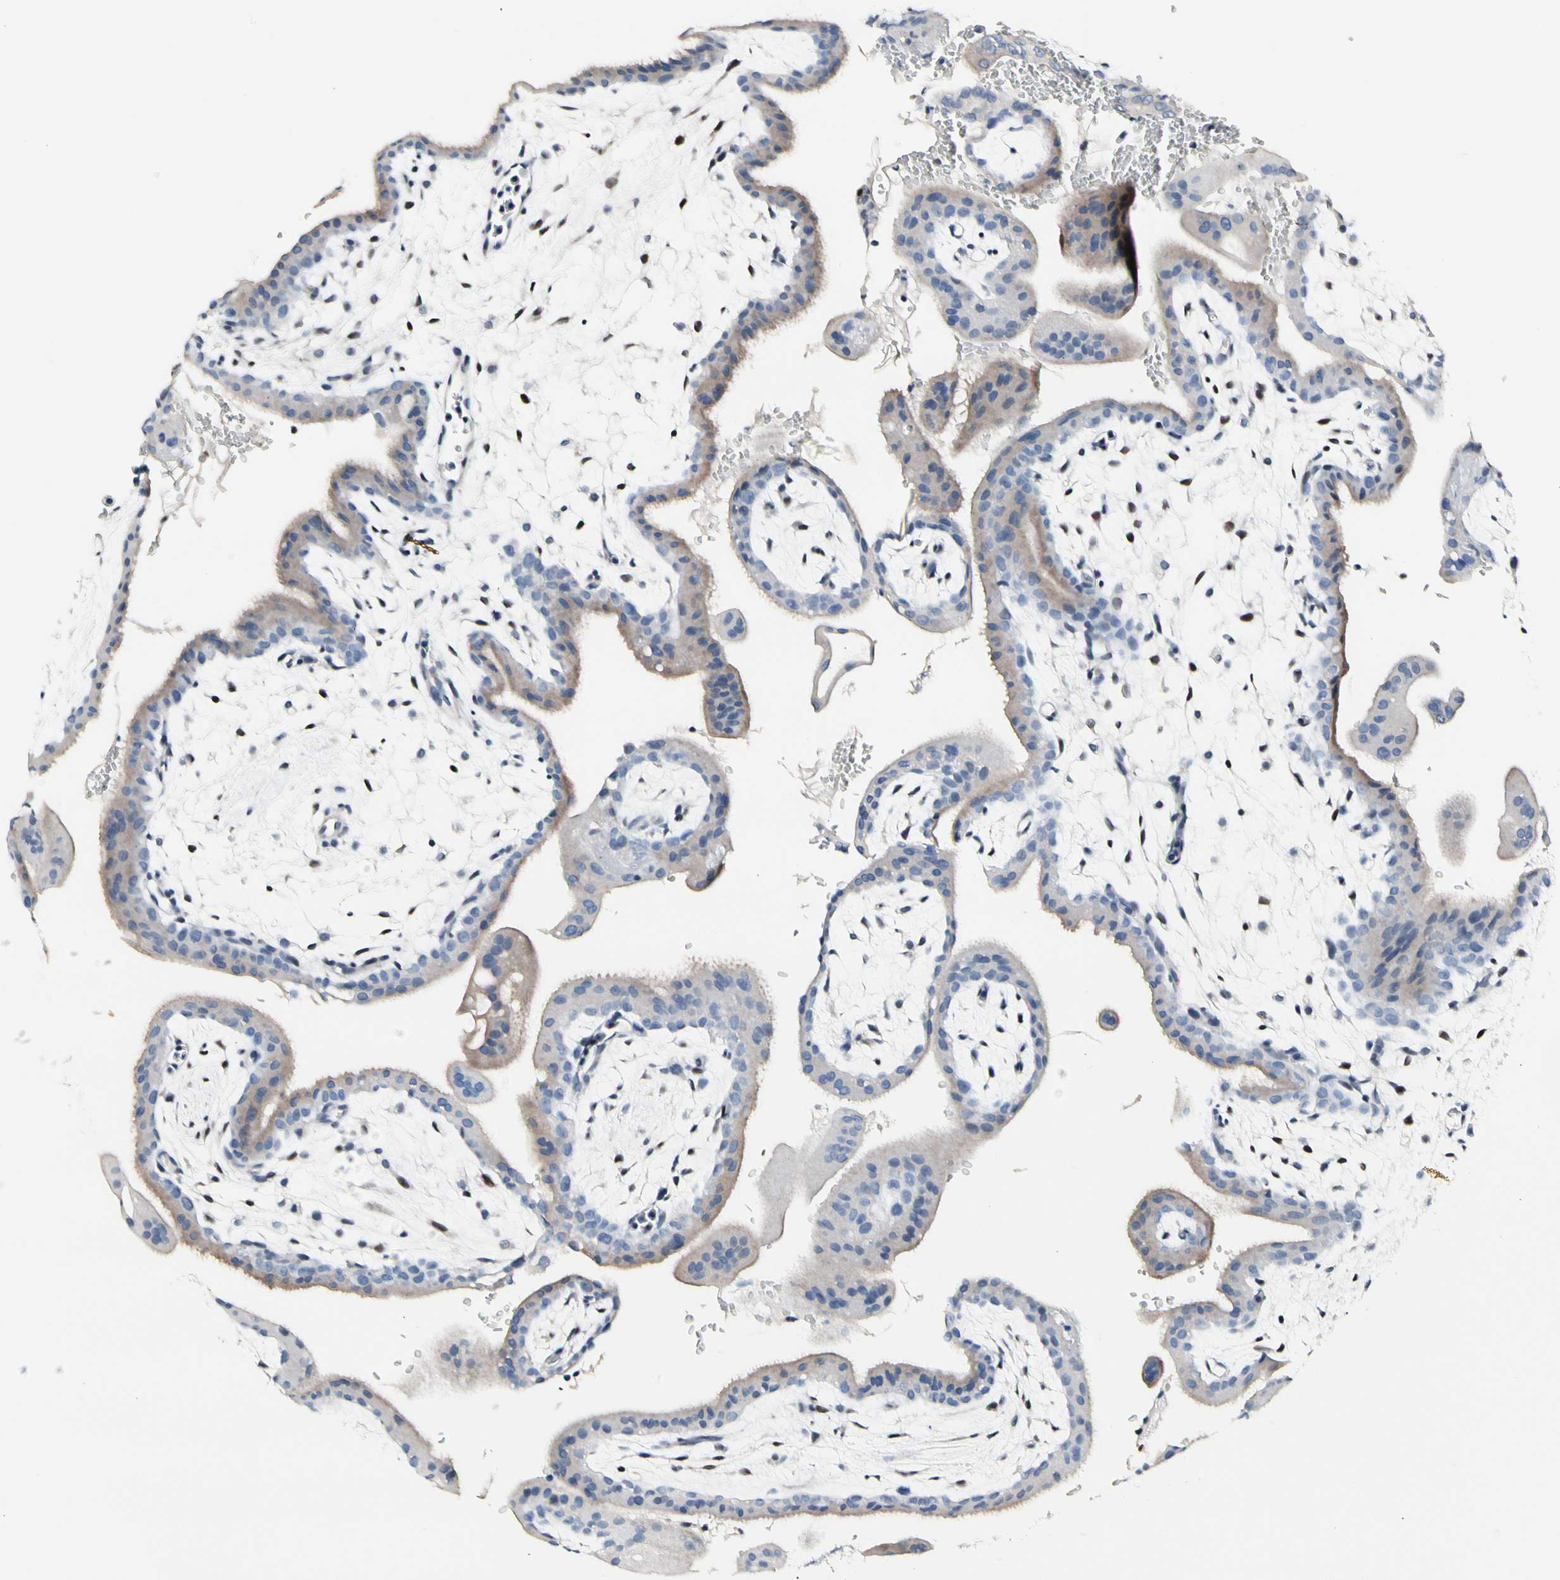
{"staining": {"intensity": "weak", "quantity": "<25%", "location": "cytoplasmic/membranous"}, "tissue": "placenta", "cell_type": "Trophoblastic cells", "image_type": "normal", "snomed": [{"axis": "morphology", "description": "Normal tissue, NOS"}, {"axis": "topography", "description": "Placenta"}], "caption": "This is an IHC photomicrograph of normal human placenta. There is no expression in trophoblastic cells.", "gene": "NFIA", "patient": {"sex": "female", "age": 35}}